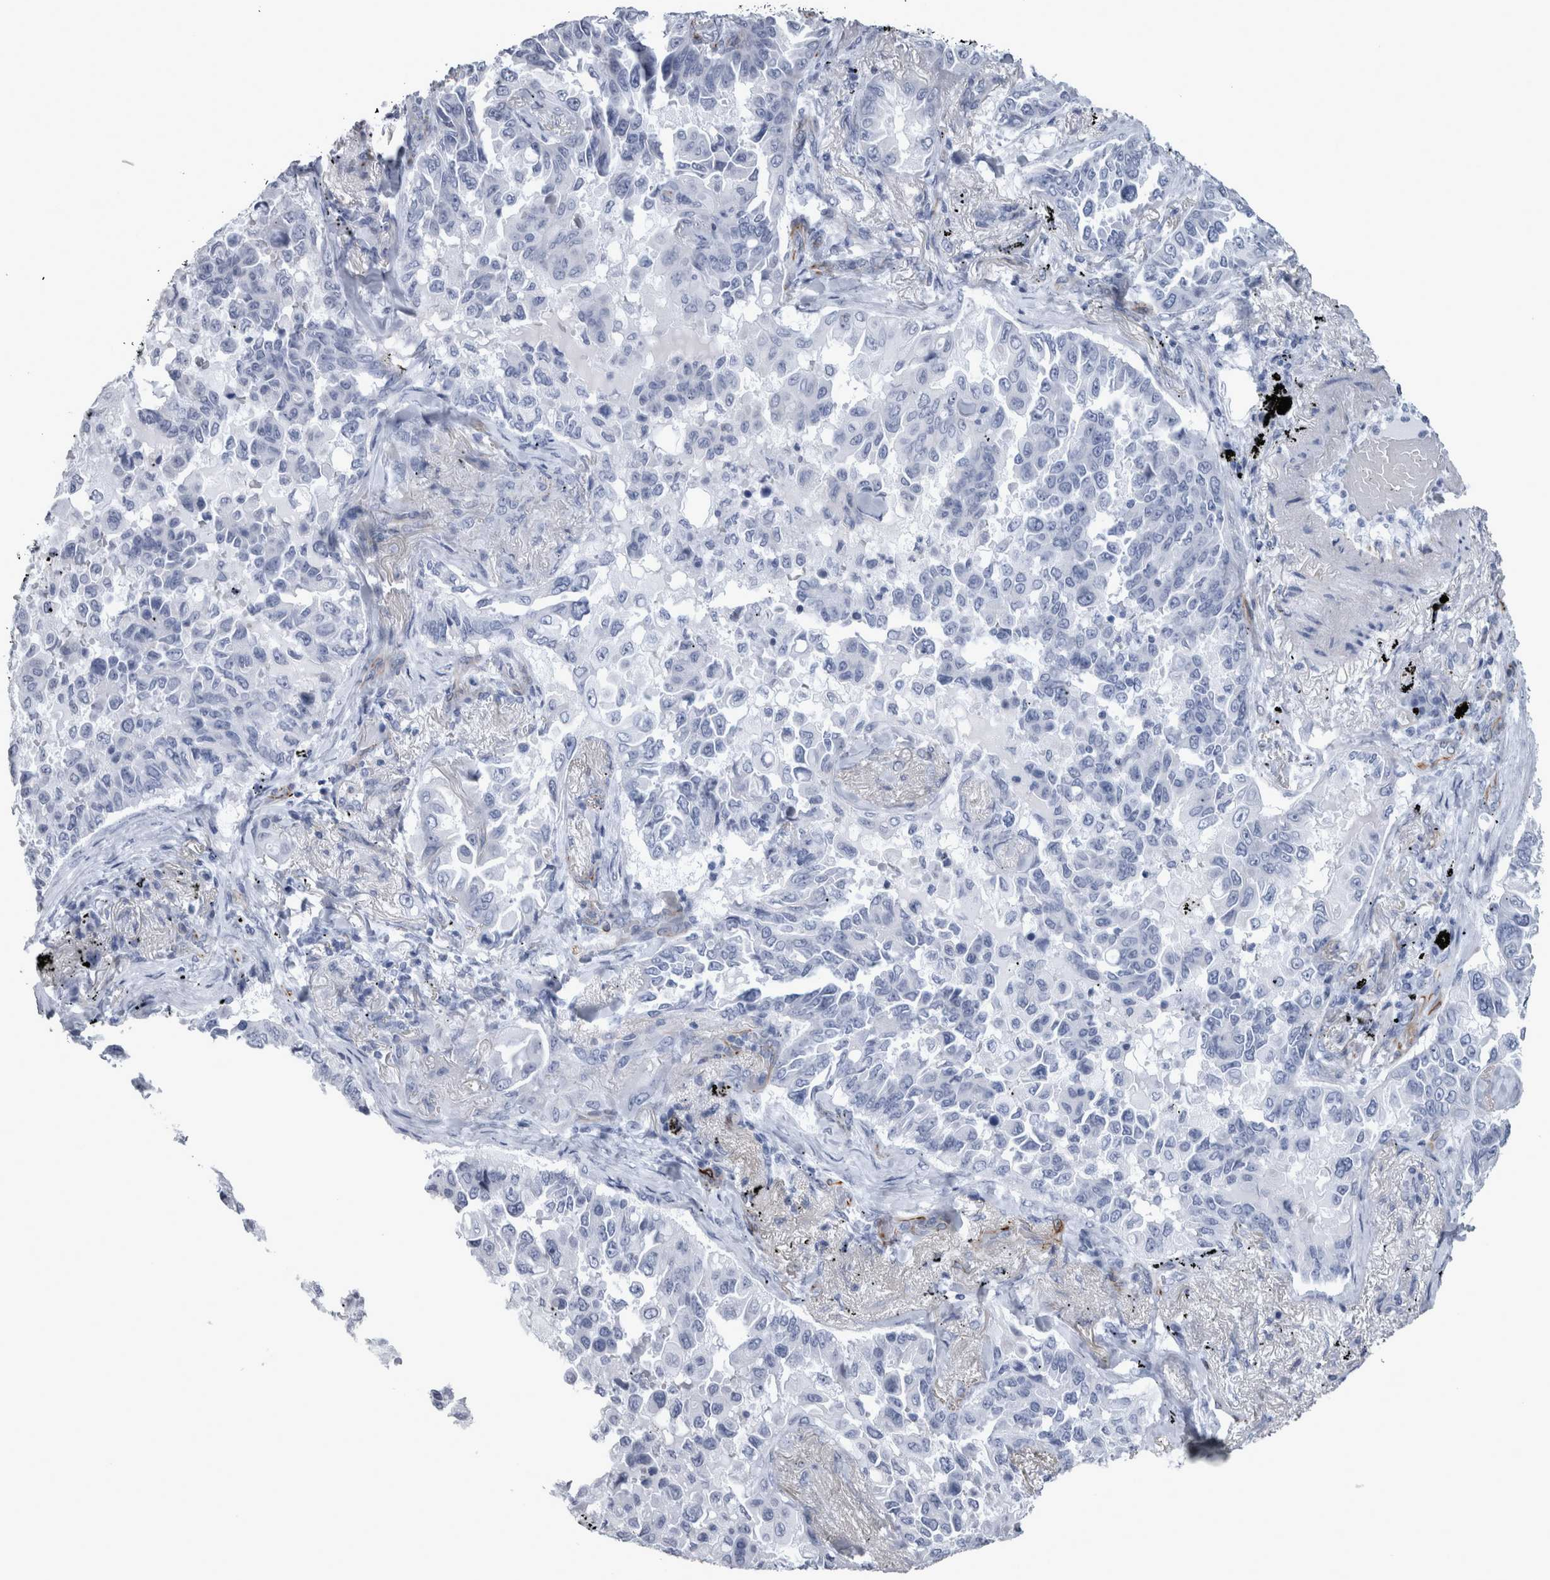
{"staining": {"intensity": "negative", "quantity": "none", "location": "none"}, "tissue": "lung cancer", "cell_type": "Tumor cells", "image_type": "cancer", "snomed": [{"axis": "morphology", "description": "Adenocarcinoma, NOS"}, {"axis": "topography", "description": "Lung"}], "caption": "Immunohistochemistry photomicrograph of lung cancer (adenocarcinoma) stained for a protein (brown), which shows no staining in tumor cells. (DAB (3,3'-diaminobenzidine) IHC, high magnification).", "gene": "VWDE", "patient": {"sex": "female", "age": 67}}